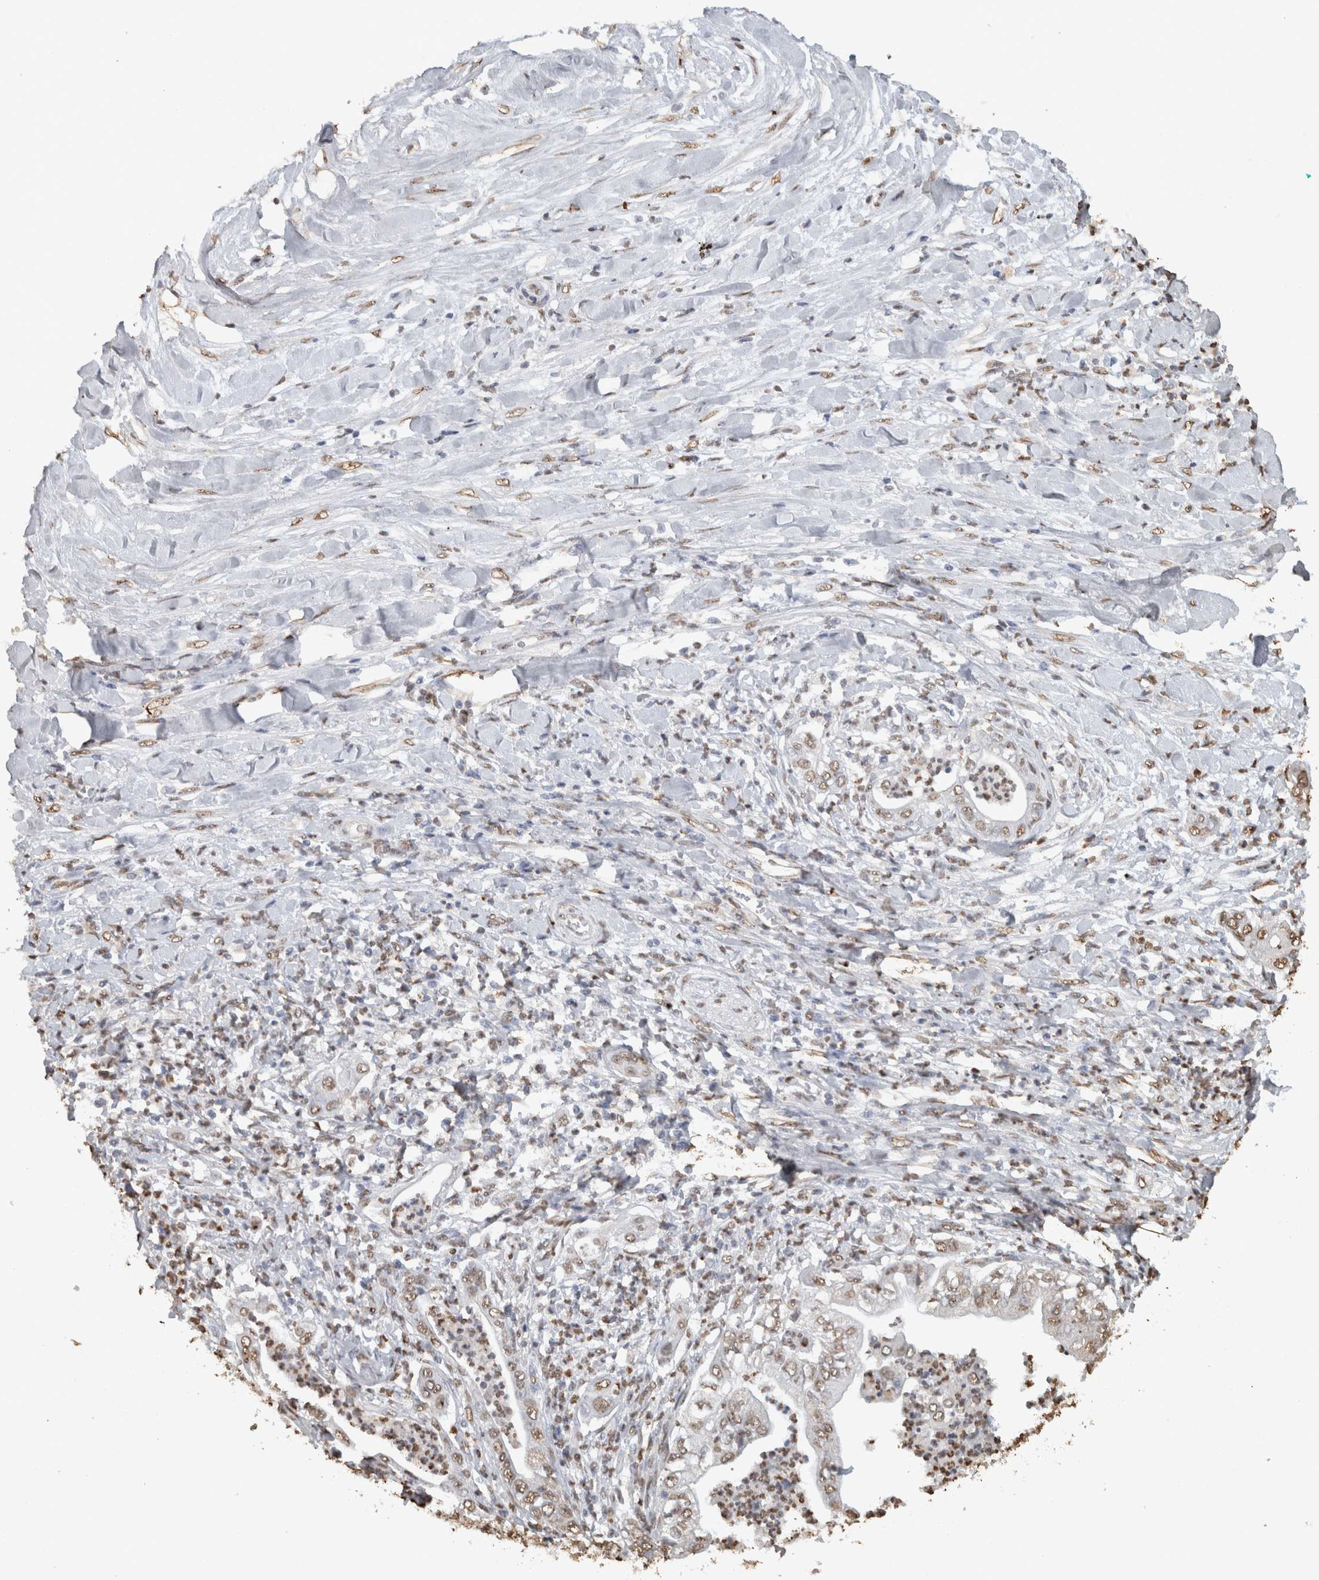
{"staining": {"intensity": "weak", "quantity": ">75%", "location": "nuclear"}, "tissue": "pancreatic cancer", "cell_type": "Tumor cells", "image_type": "cancer", "snomed": [{"axis": "morphology", "description": "Adenocarcinoma, NOS"}, {"axis": "topography", "description": "Pancreas"}], "caption": "This photomicrograph shows IHC staining of pancreatic cancer (adenocarcinoma), with low weak nuclear expression in approximately >75% of tumor cells.", "gene": "HAND2", "patient": {"sex": "female", "age": 78}}